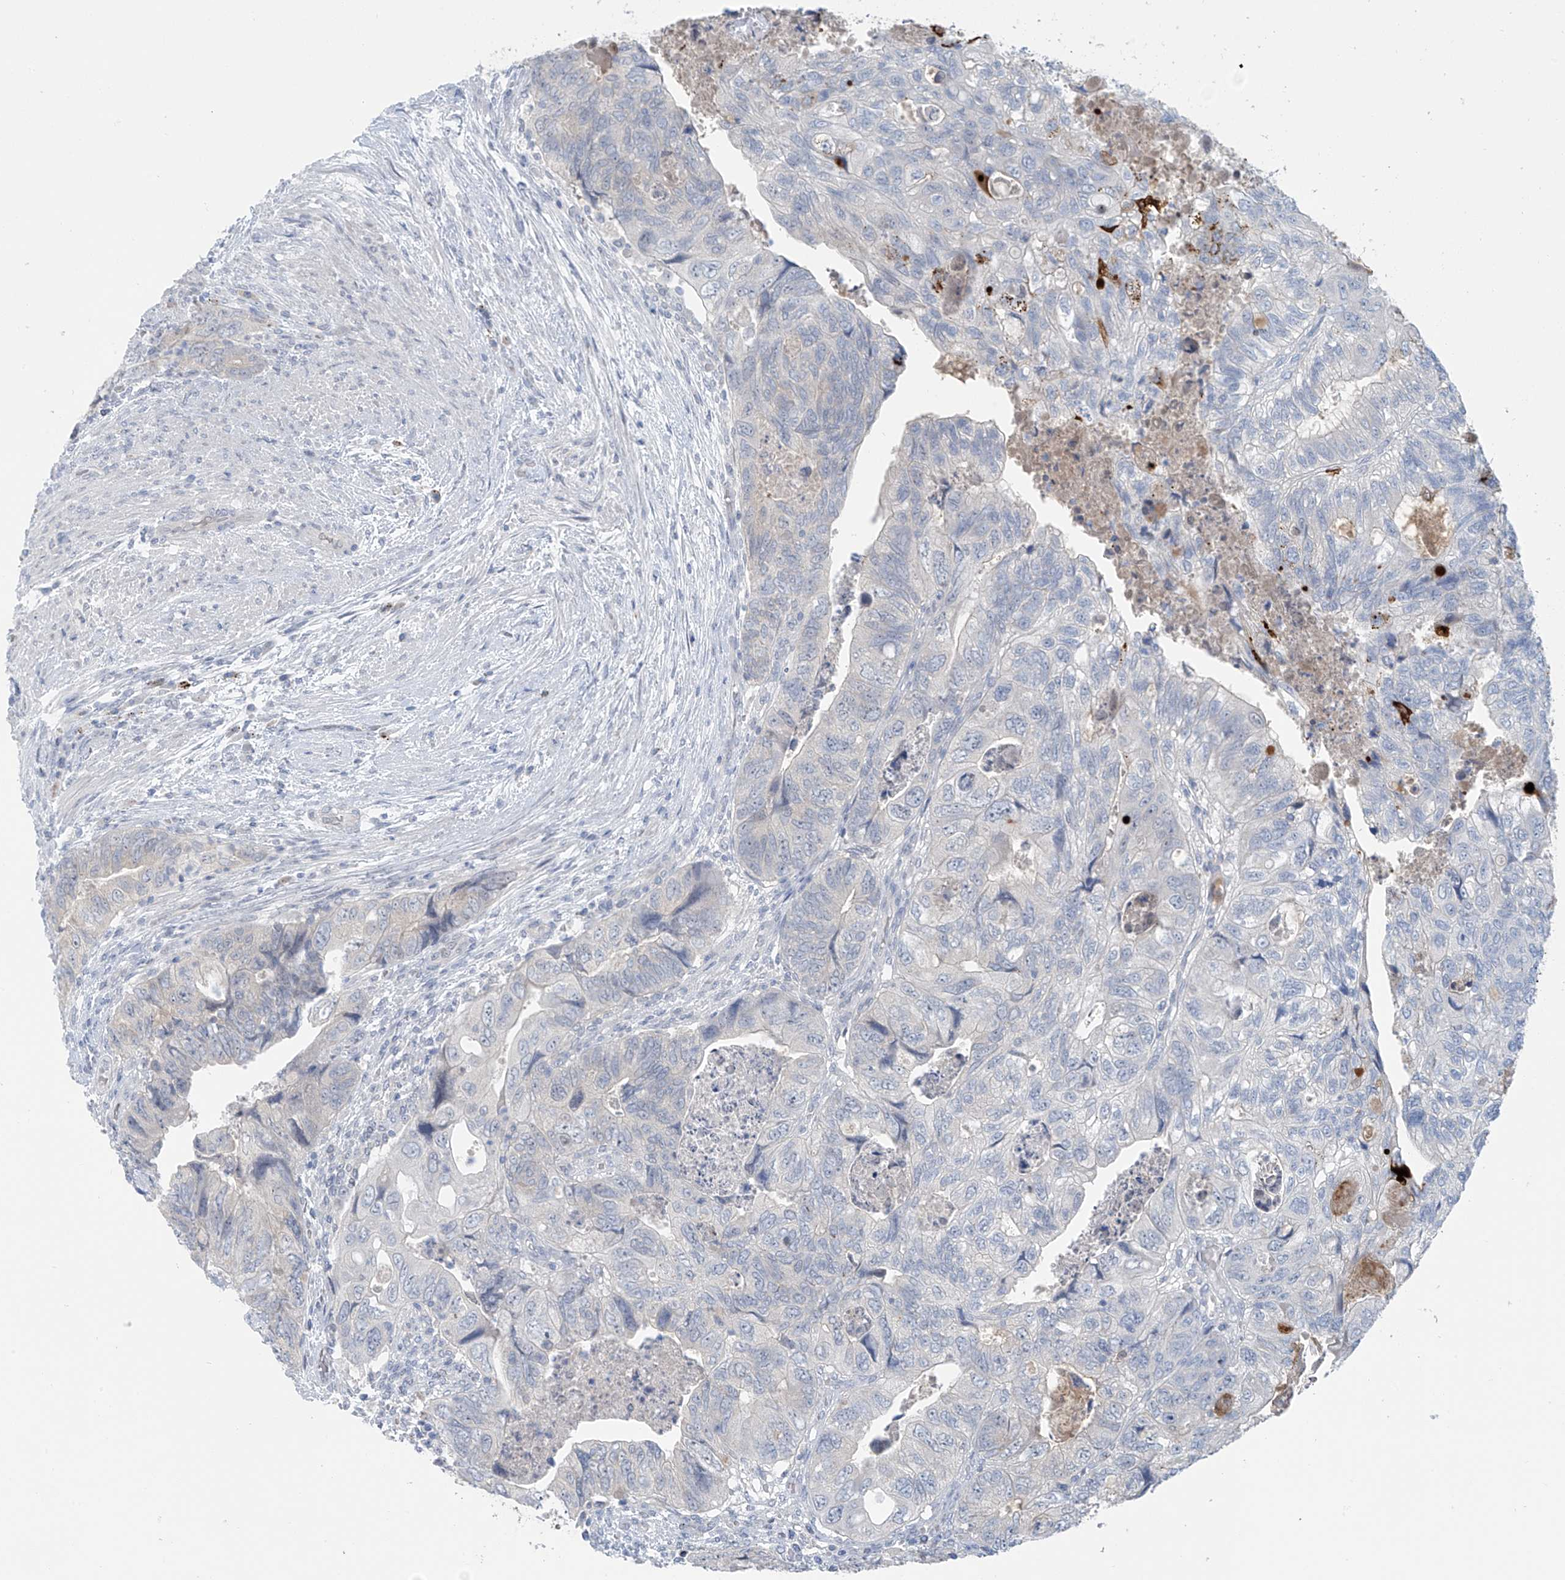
{"staining": {"intensity": "negative", "quantity": "none", "location": "none"}, "tissue": "colorectal cancer", "cell_type": "Tumor cells", "image_type": "cancer", "snomed": [{"axis": "morphology", "description": "Adenocarcinoma, NOS"}, {"axis": "topography", "description": "Rectum"}], "caption": "This is an IHC micrograph of colorectal cancer (adenocarcinoma). There is no positivity in tumor cells.", "gene": "ZNF793", "patient": {"sex": "male", "age": 63}}